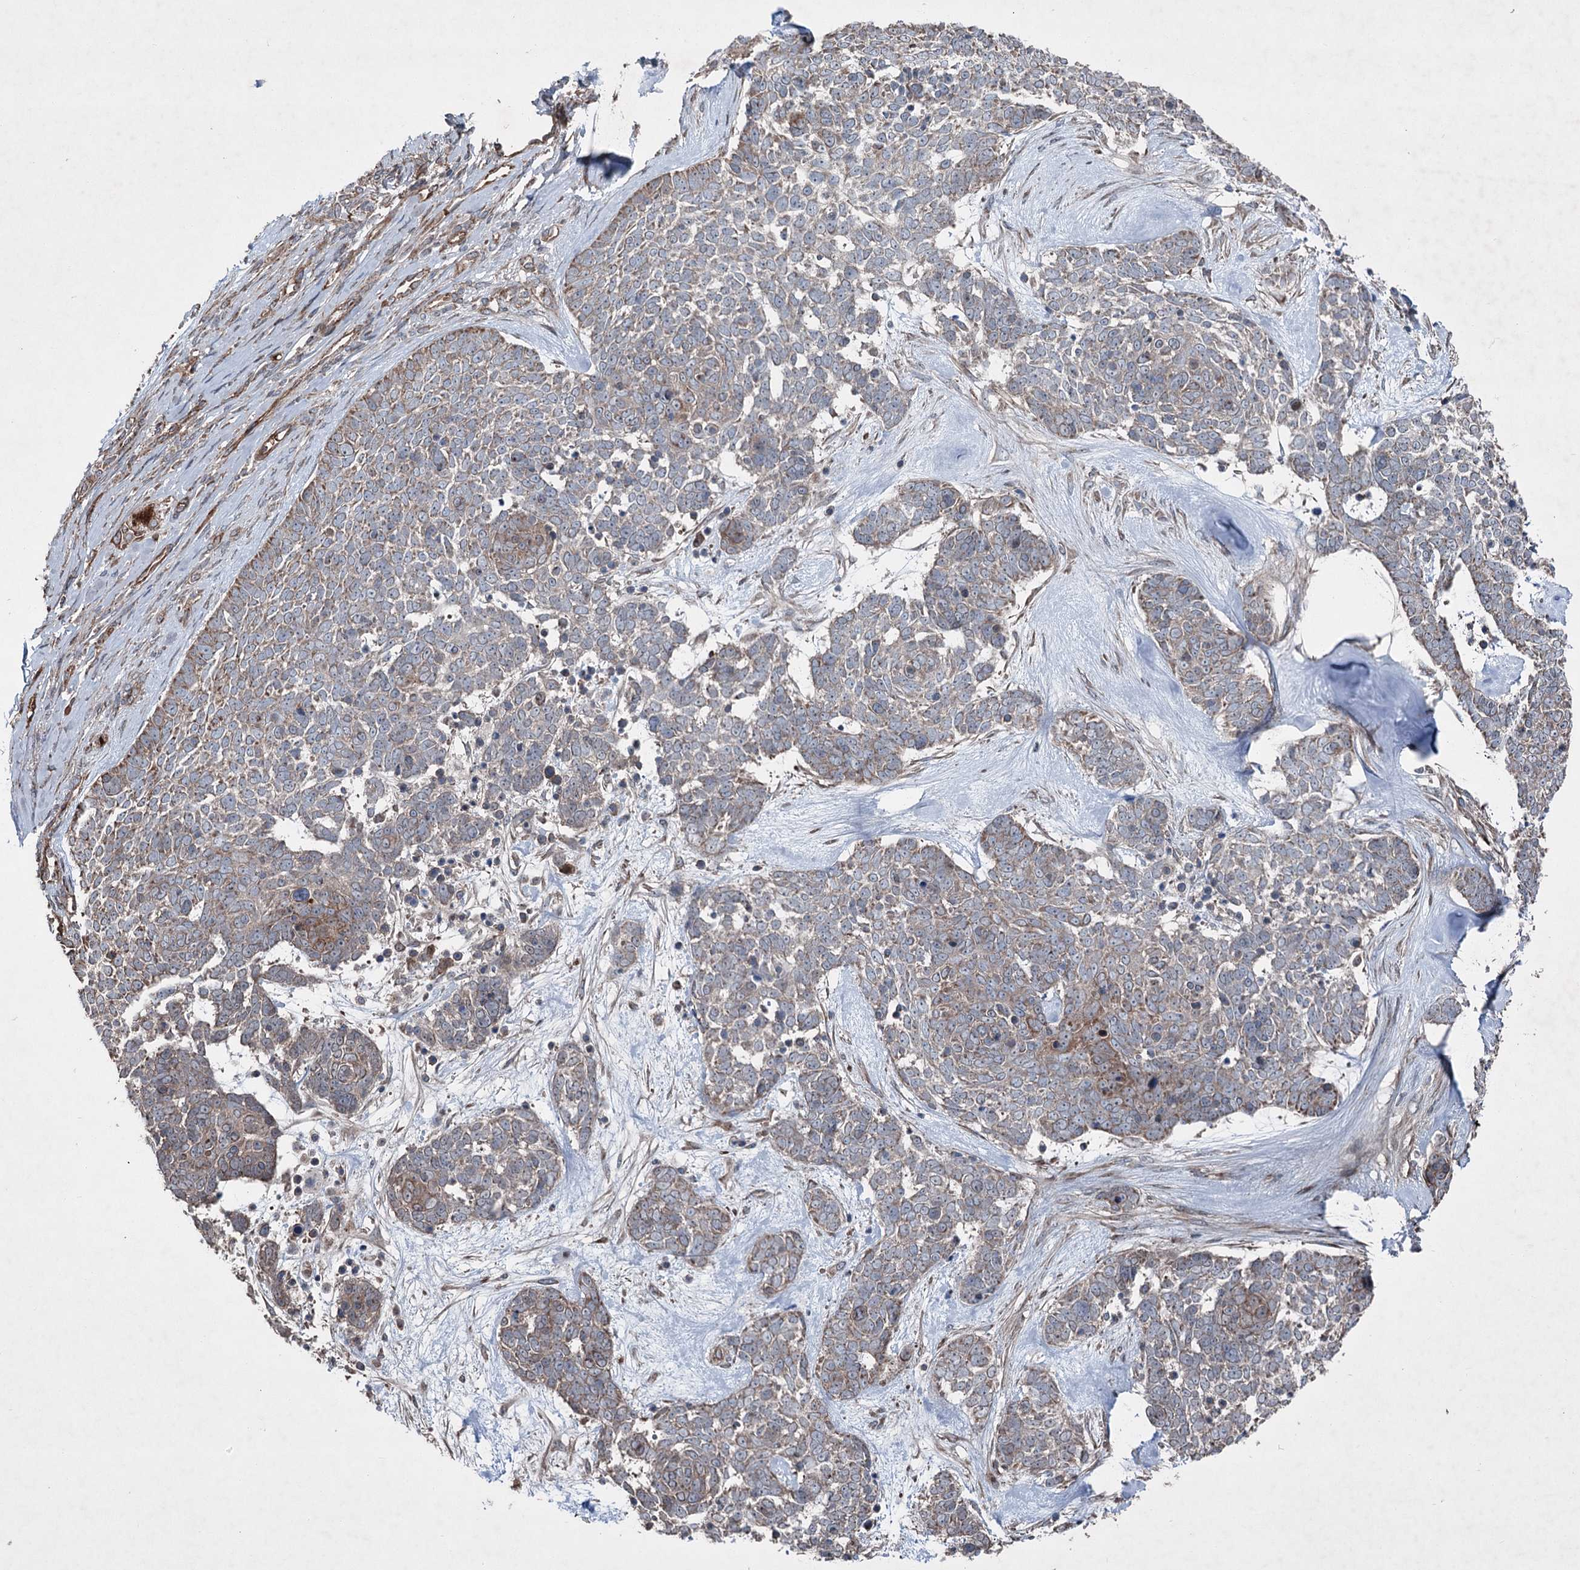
{"staining": {"intensity": "weak", "quantity": "25%-75%", "location": "cytoplasmic/membranous"}, "tissue": "skin cancer", "cell_type": "Tumor cells", "image_type": "cancer", "snomed": [{"axis": "morphology", "description": "Basal cell carcinoma"}, {"axis": "topography", "description": "Skin"}], "caption": "Immunohistochemical staining of human skin basal cell carcinoma displays low levels of weak cytoplasmic/membranous protein positivity in approximately 25%-75% of tumor cells. Ihc stains the protein in brown and the nuclei are stained blue.", "gene": "SERINC5", "patient": {"sex": "female", "age": 81}}